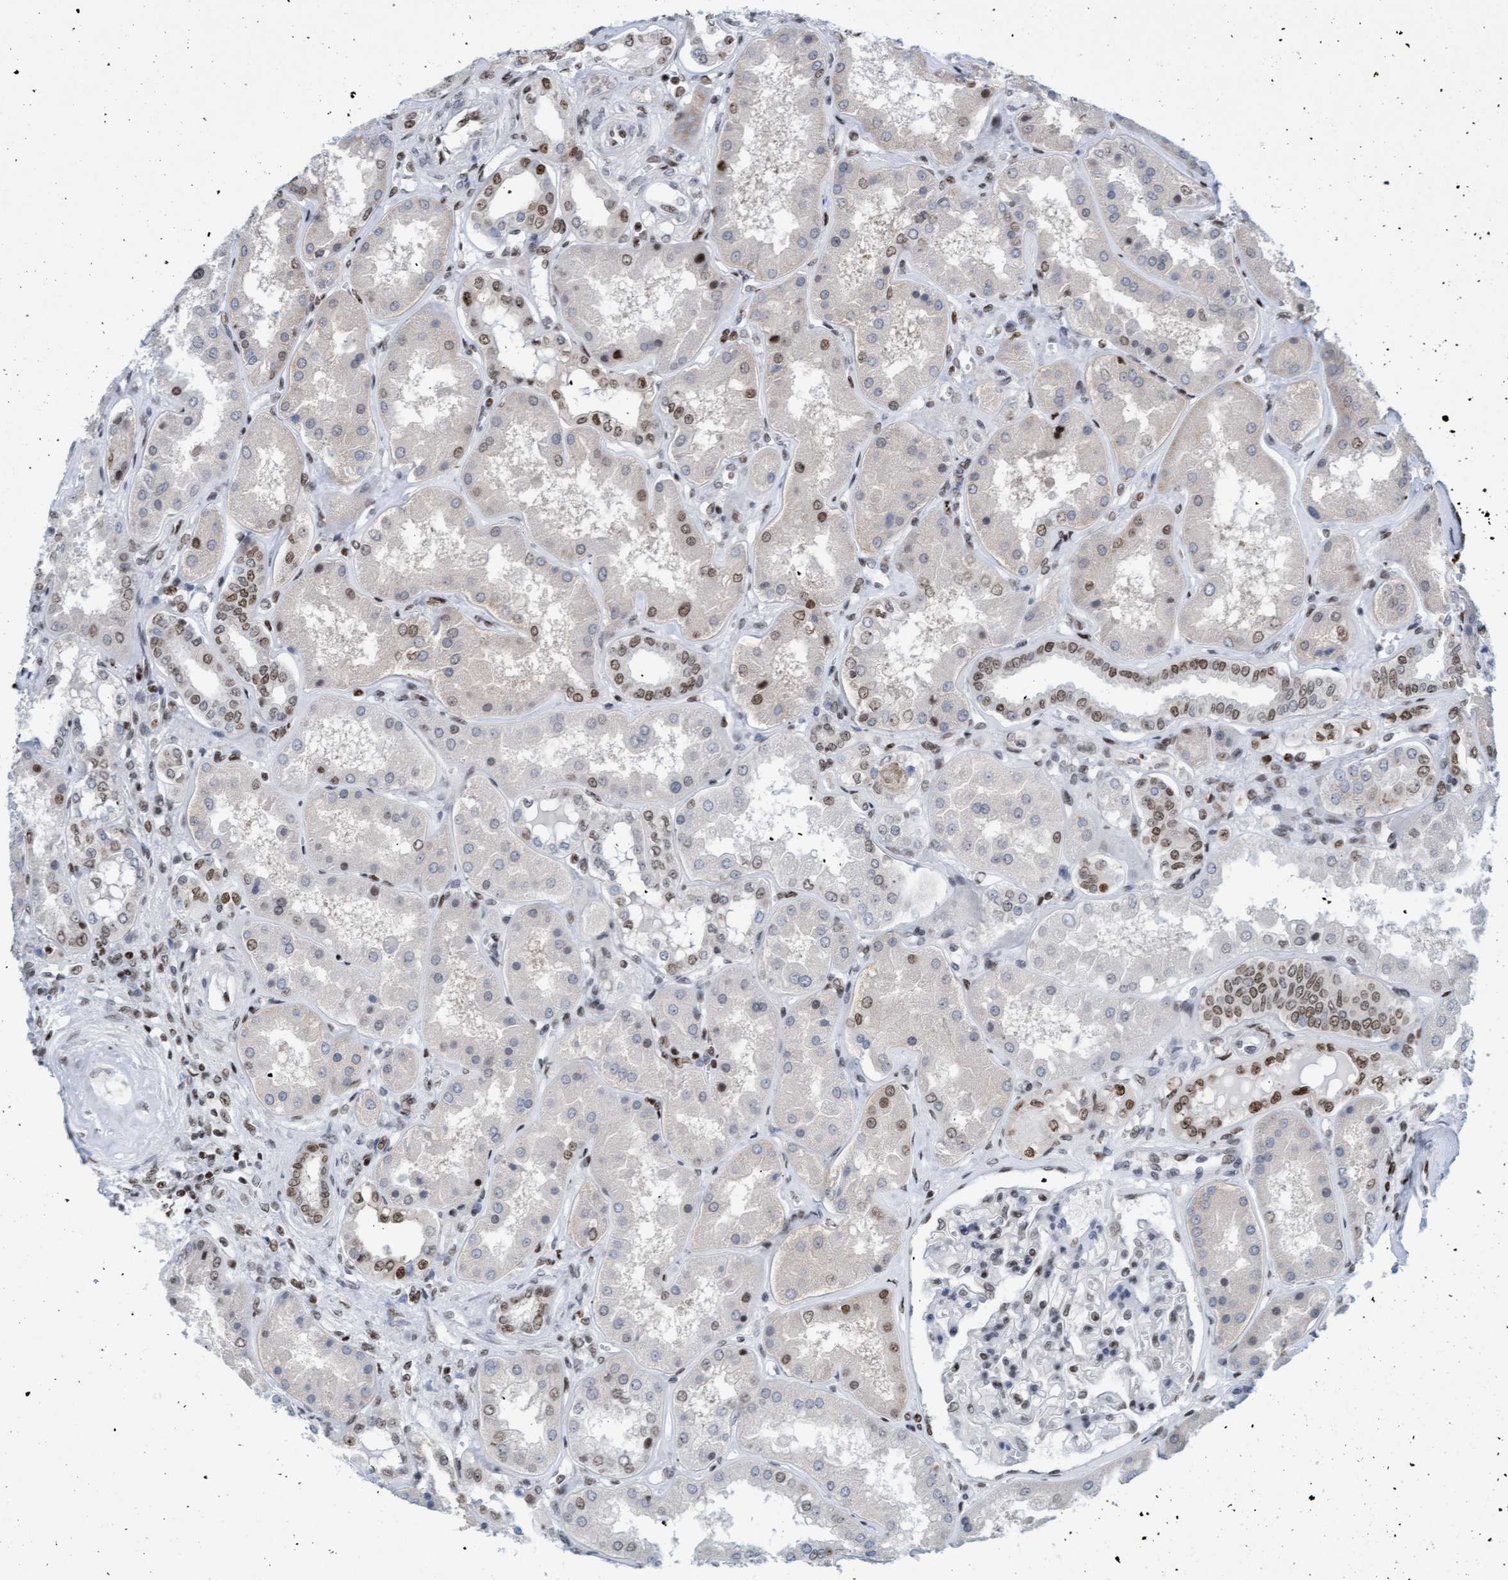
{"staining": {"intensity": "weak", "quantity": ">75%", "location": "nuclear"}, "tissue": "kidney", "cell_type": "Cells in glomeruli", "image_type": "normal", "snomed": [{"axis": "morphology", "description": "Normal tissue, NOS"}, {"axis": "topography", "description": "Kidney"}], "caption": "A brown stain shows weak nuclear staining of a protein in cells in glomeruli of normal human kidney.", "gene": "GLRX2", "patient": {"sex": "female", "age": 56}}